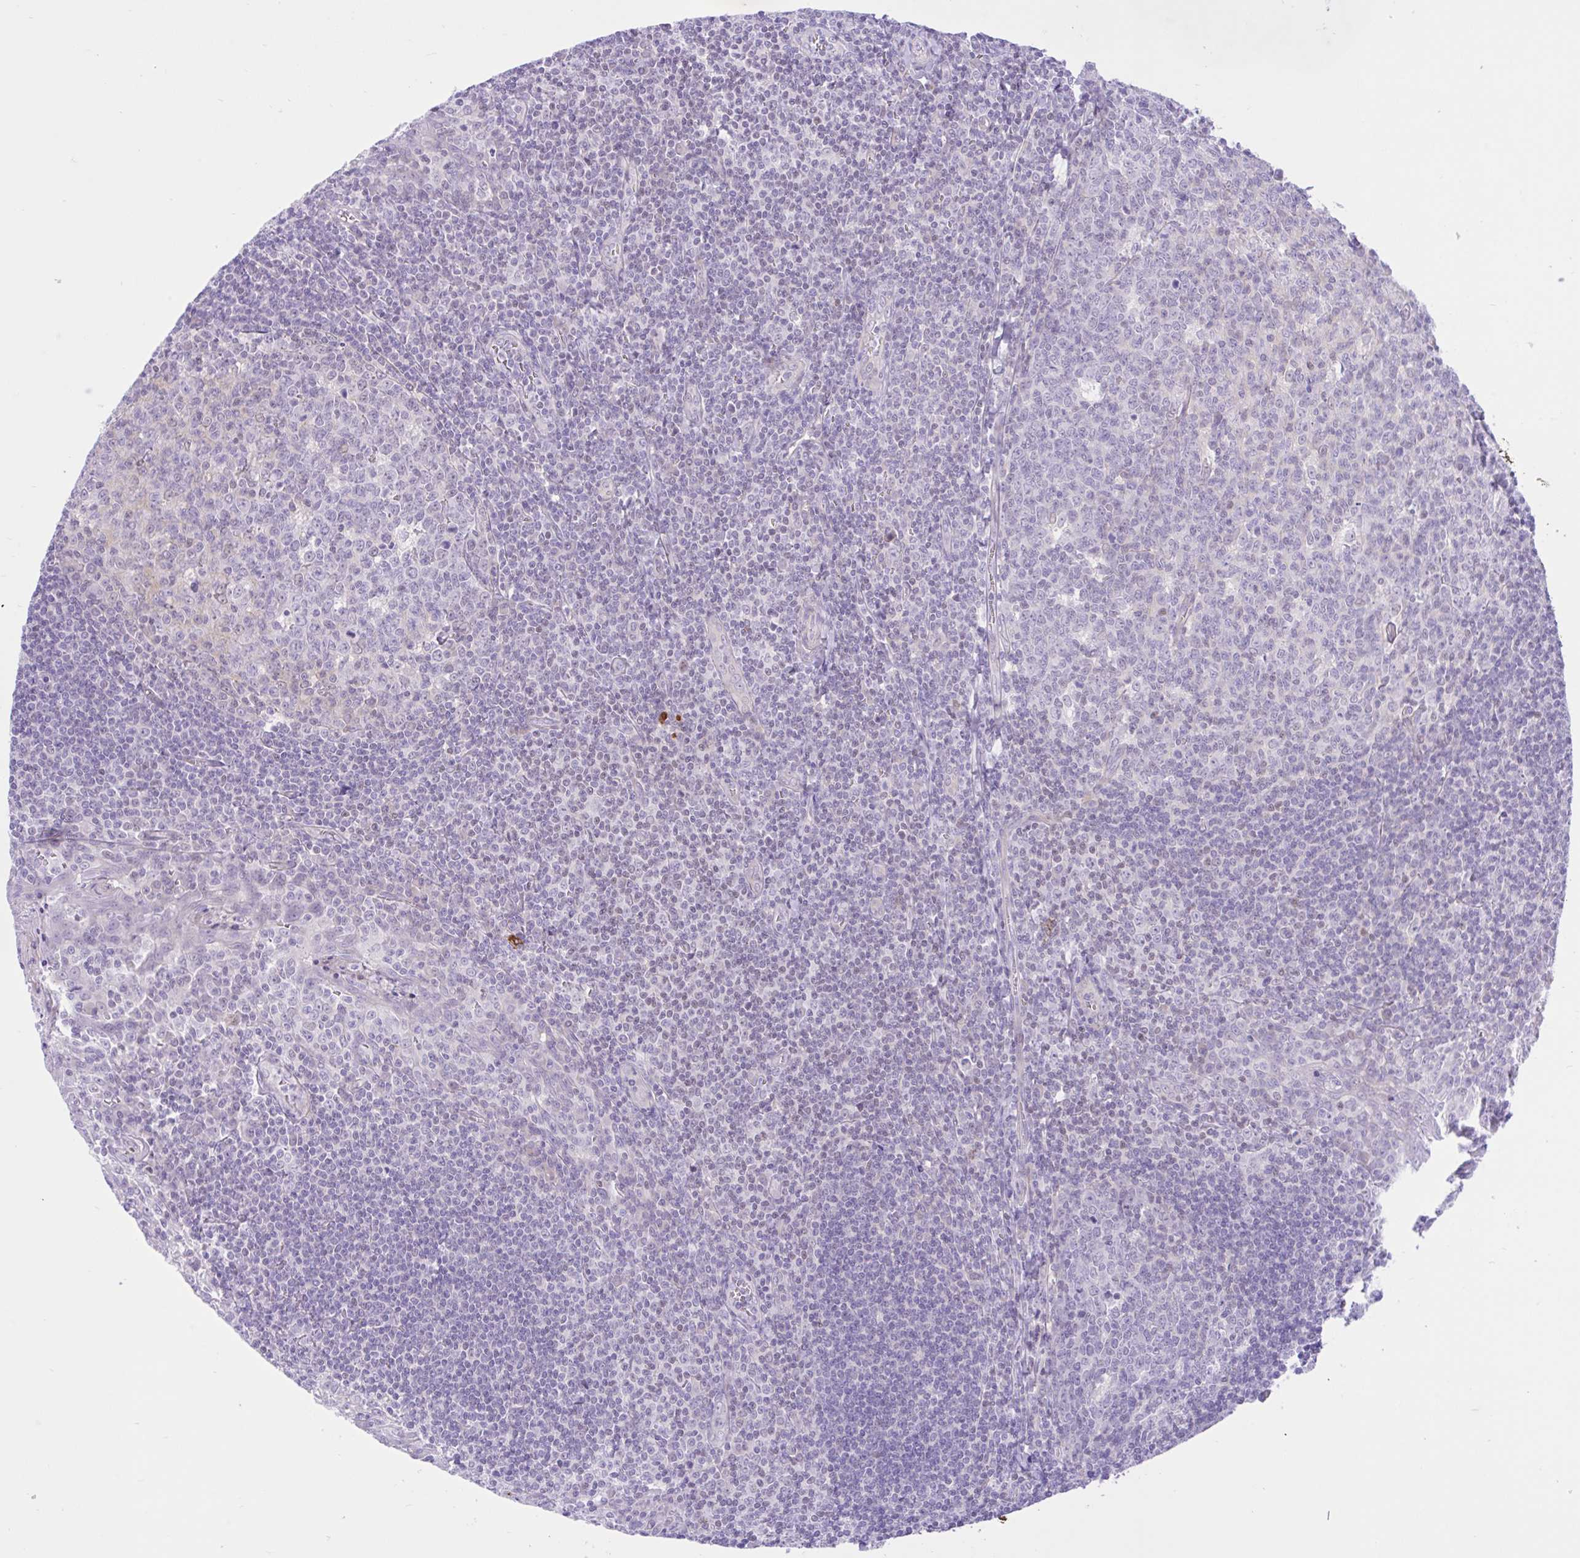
{"staining": {"intensity": "negative", "quantity": "none", "location": "none"}, "tissue": "tonsil", "cell_type": "Germinal center cells", "image_type": "normal", "snomed": [{"axis": "morphology", "description": "Normal tissue, NOS"}, {"axis": "topography", "description": "Tonsil"}], "caption": "Image shows no significant protein positivity in germinal center cells of unremarkable tonsil. Nuclei are stained in blue.", "gene": "ZNF101", "patient": {"sex": "male", "age": 27}}